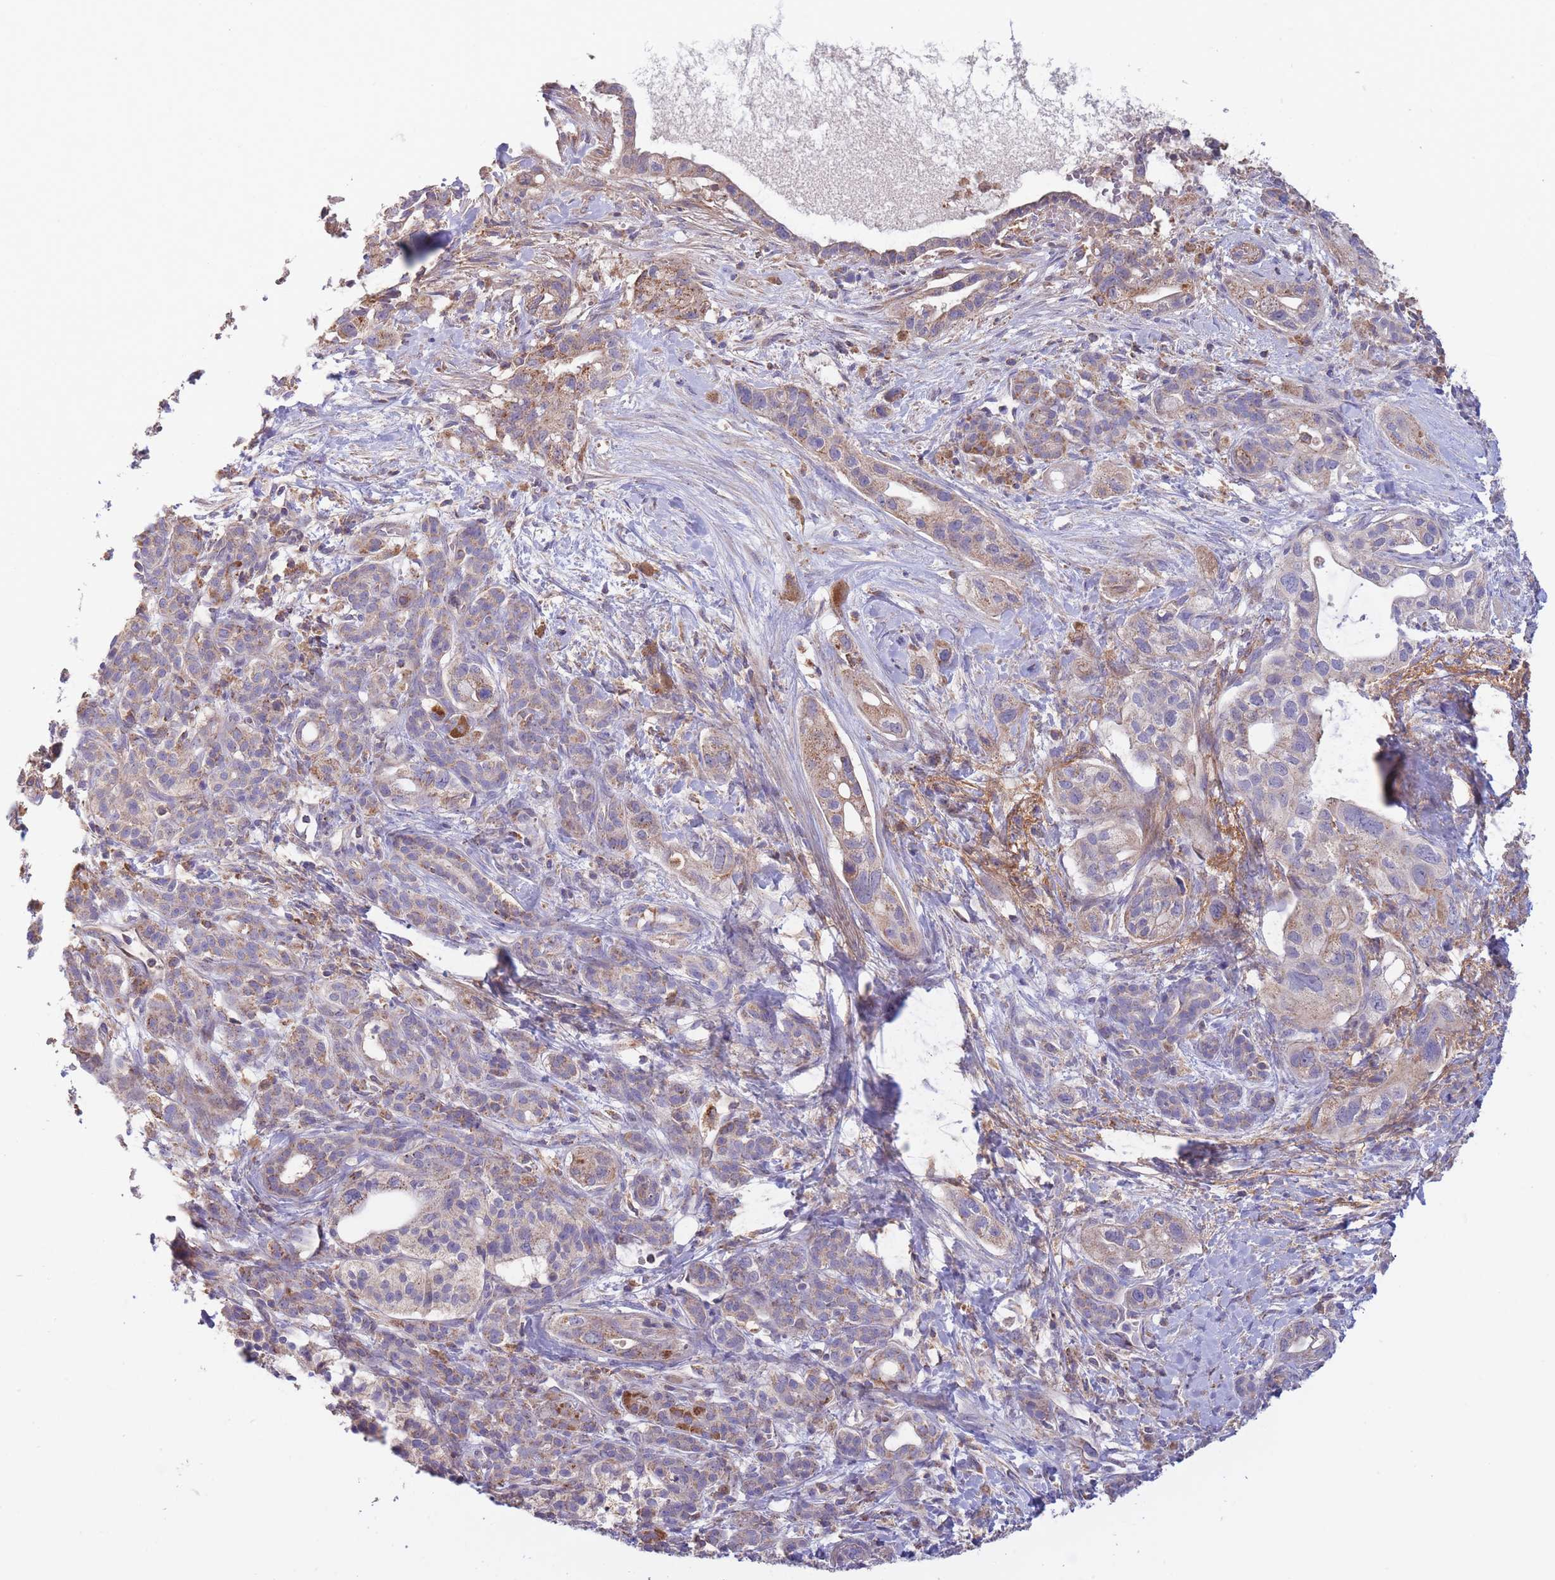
{"staining": {"intensity": "moderate", "quantity": "<25%", "location": "cytoplasmic/membranous"}, "tissue": "pancreatic cancer", "cell_type": "Tumor cells", "image_type": "cancer", "snomed": [{"axis": "morphology", "description": "Adenocarcinoma, NOS"}, {"axis": "topography", "description": "Pancreas"}], "caption": "An immunohistochemistry histopathology image of neoplastic tissue is shown. Protein staining in brown highlights moderate cytoplasmic/membranous positivity in pancreatic cancer within tumor cells.", "gene": "SLC25A42", "patient": {"sex": "male", "age": 44}}